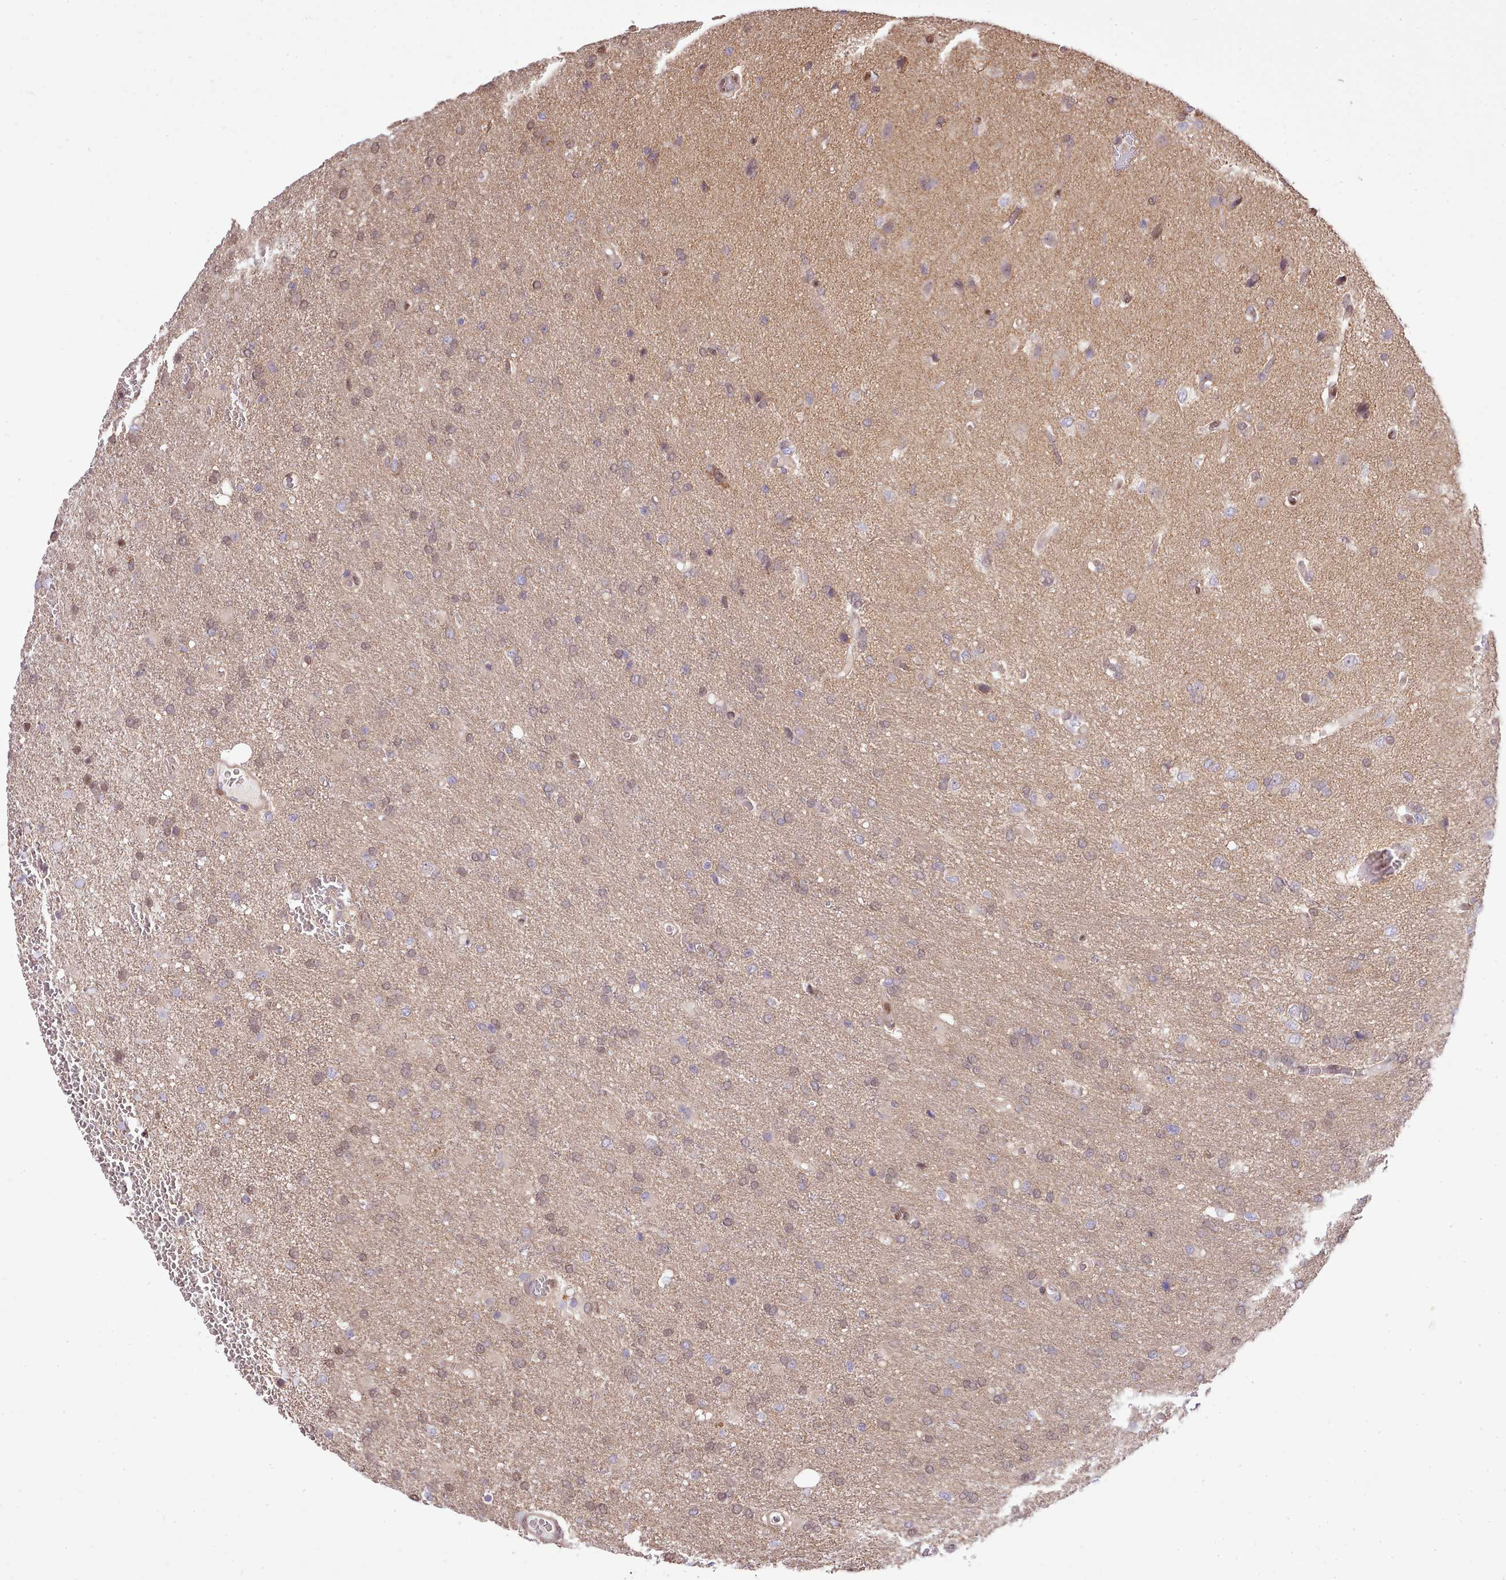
{"staining": {"intensity": "weak", "quantity": "25%-75%", "location": "cytoplasmic/membranous"}, "tissue": "glioma", "cell_type": "Tumor cells", "image_type": "cancer", "snomed": [{"axis": "morphology", "description": "Glioma, malignant, High grade"}, {"axis": "topography", "description": "Brain"}], "caption": "An immunohistochemistry photomicrograph of neoplastic tissue is shown. Protein staining in brown labels weak cytoplasmic/membranous positivity in glioma within tumor cells.", "gene": "ARL2BP", "patient": {"sex": "female", "age": 74}}